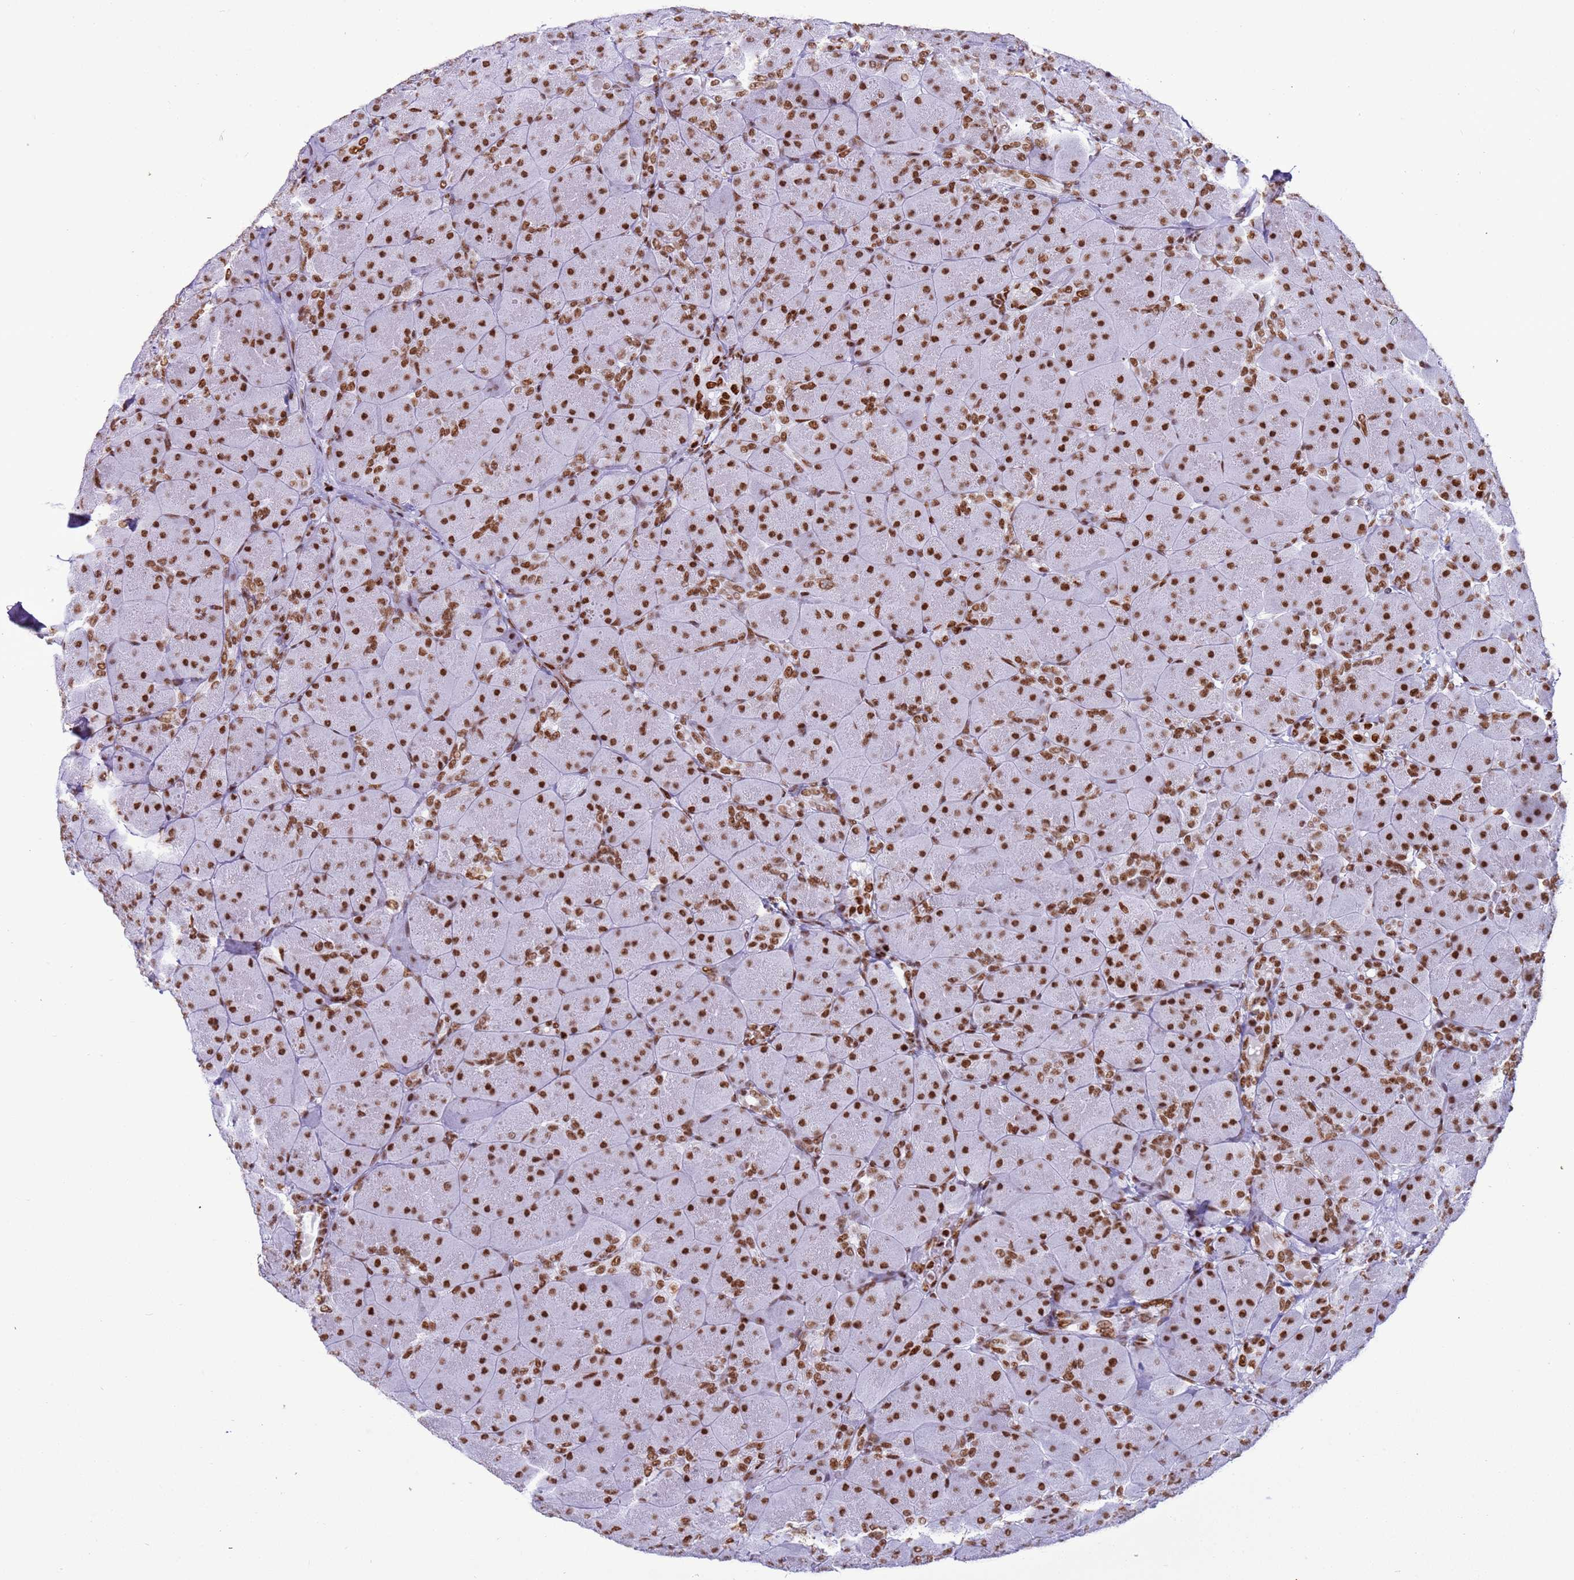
{"staining": {"intensity": "strong", "quantity": ">75%", "location": "nuclear"}, "tissue": "pancreas", "cell_type": "Exocrine glandular cells", "image_type": "normal", "snomed": [{"axis": "morphology", "description": "Normal tissue, NOS"}, {"axis": "topography", "description": "Pancreas"}], "caption": "IHC staining of benign pancreas, which reveals high levels of strong nuclear expression in about >75% of exocrine glandular cells indicating strong nuclear protein positivity. The staining was performed using DAB (3,3'-diaminobenzidine) (brown) for protein detection and nuclei were counterstained in hematoxylin (blue).", "gene": "RALY", "patient": {"sex": "male", "age": 66}}